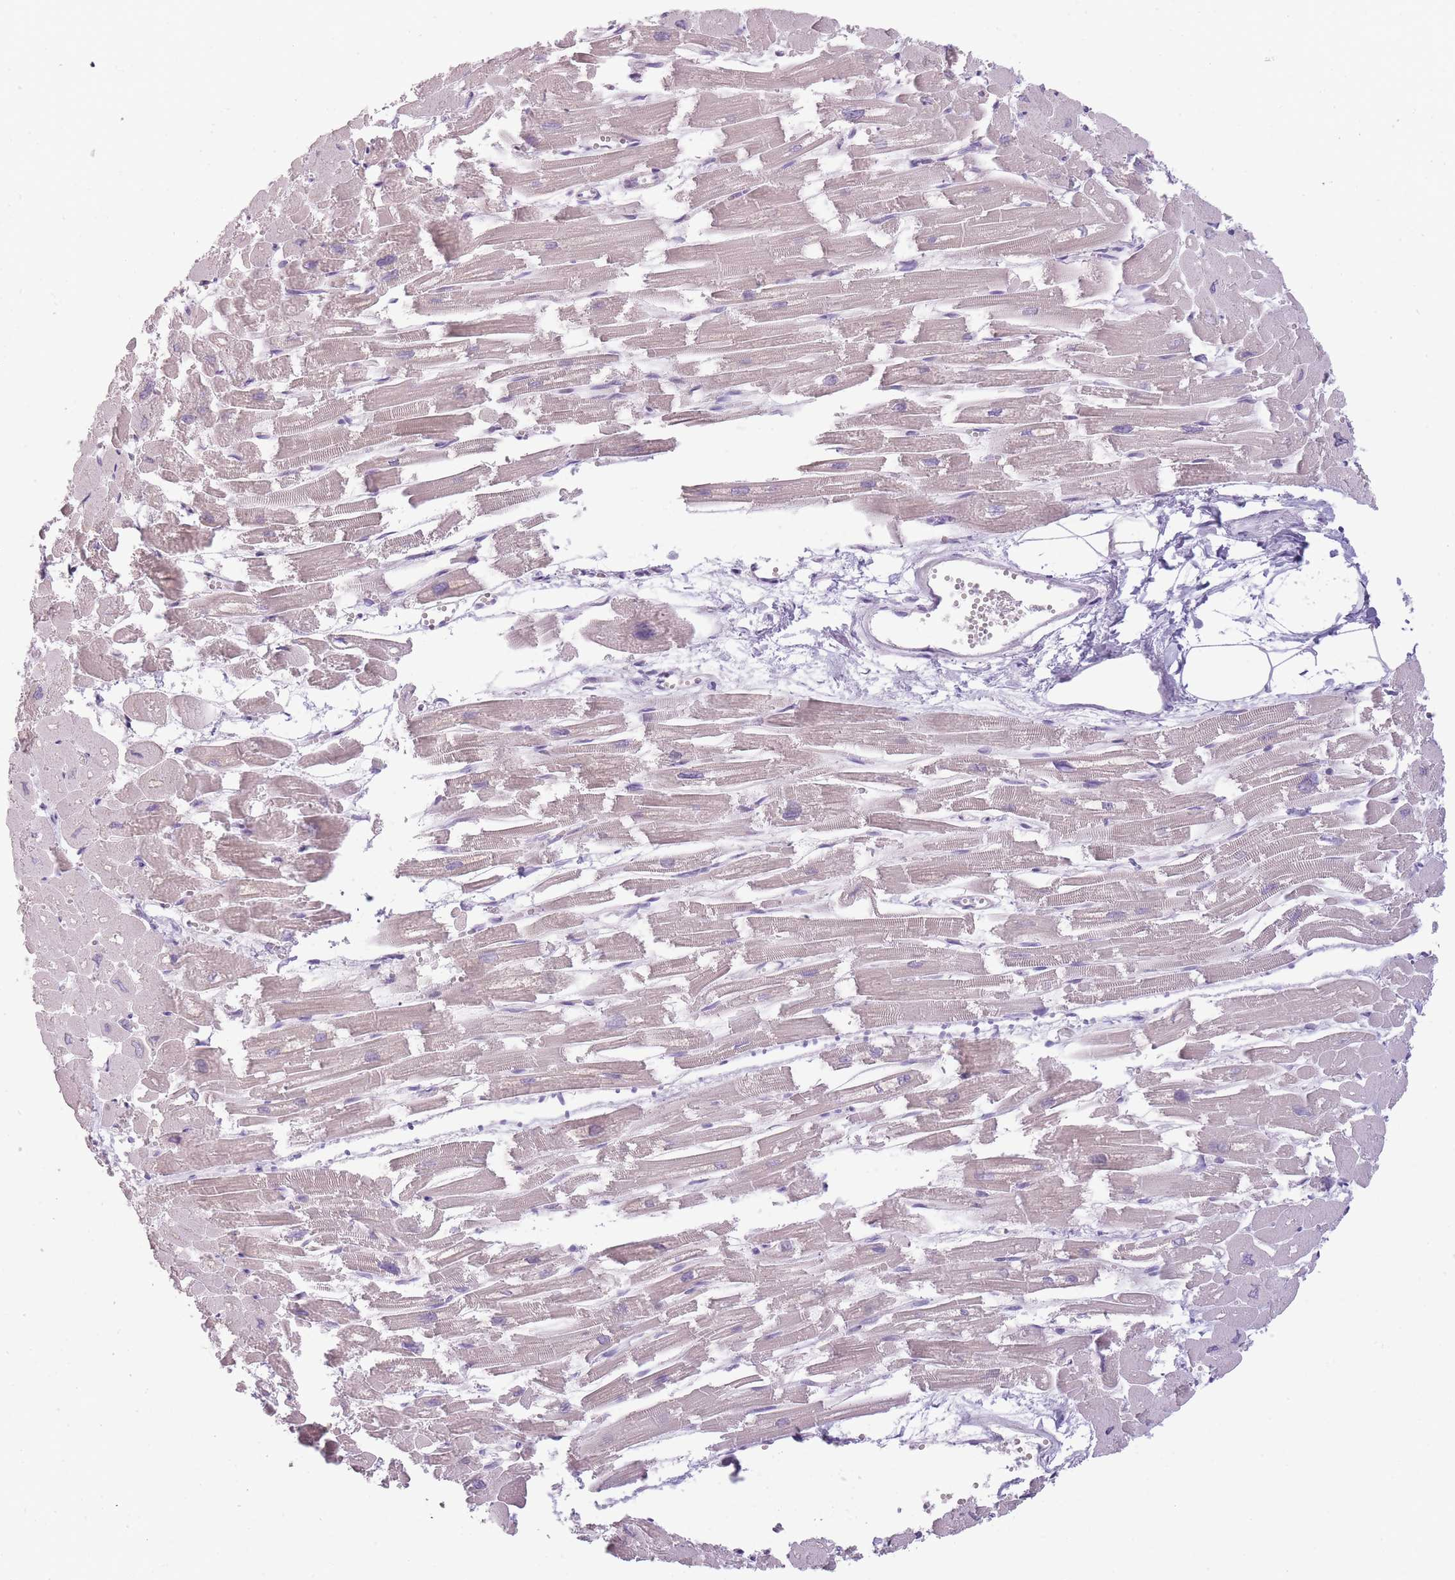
{"staining": {"intensity": "weak", "quantity": ">75%", "location": "cytoplasmic/membranous"}, "tissue": "heart muscle", "cell_type": "Cardiomyocytes", "image_type": "normal", "snomed": [{"axis": "morphology", "description": "Normal tissue, NOS"}, {"axis": "topography", "description": "Heart"}], "caption": "Immunohistochemistry (IHC) (DAB (3,3'-diaminobenzidine)) staining of unremarkable heart muscle reveals weak cytoplasmic/membranous protein staining in approximately >75% of cardiomyocytes. The staining was performed using DAB (3,3'-diaminobenzidine), with brown indicating positive protein expression. Nuclei are stained blue with hematoxylin.", "gene": "TMEM236", "patient": {"sex": "male", "age": 54}}